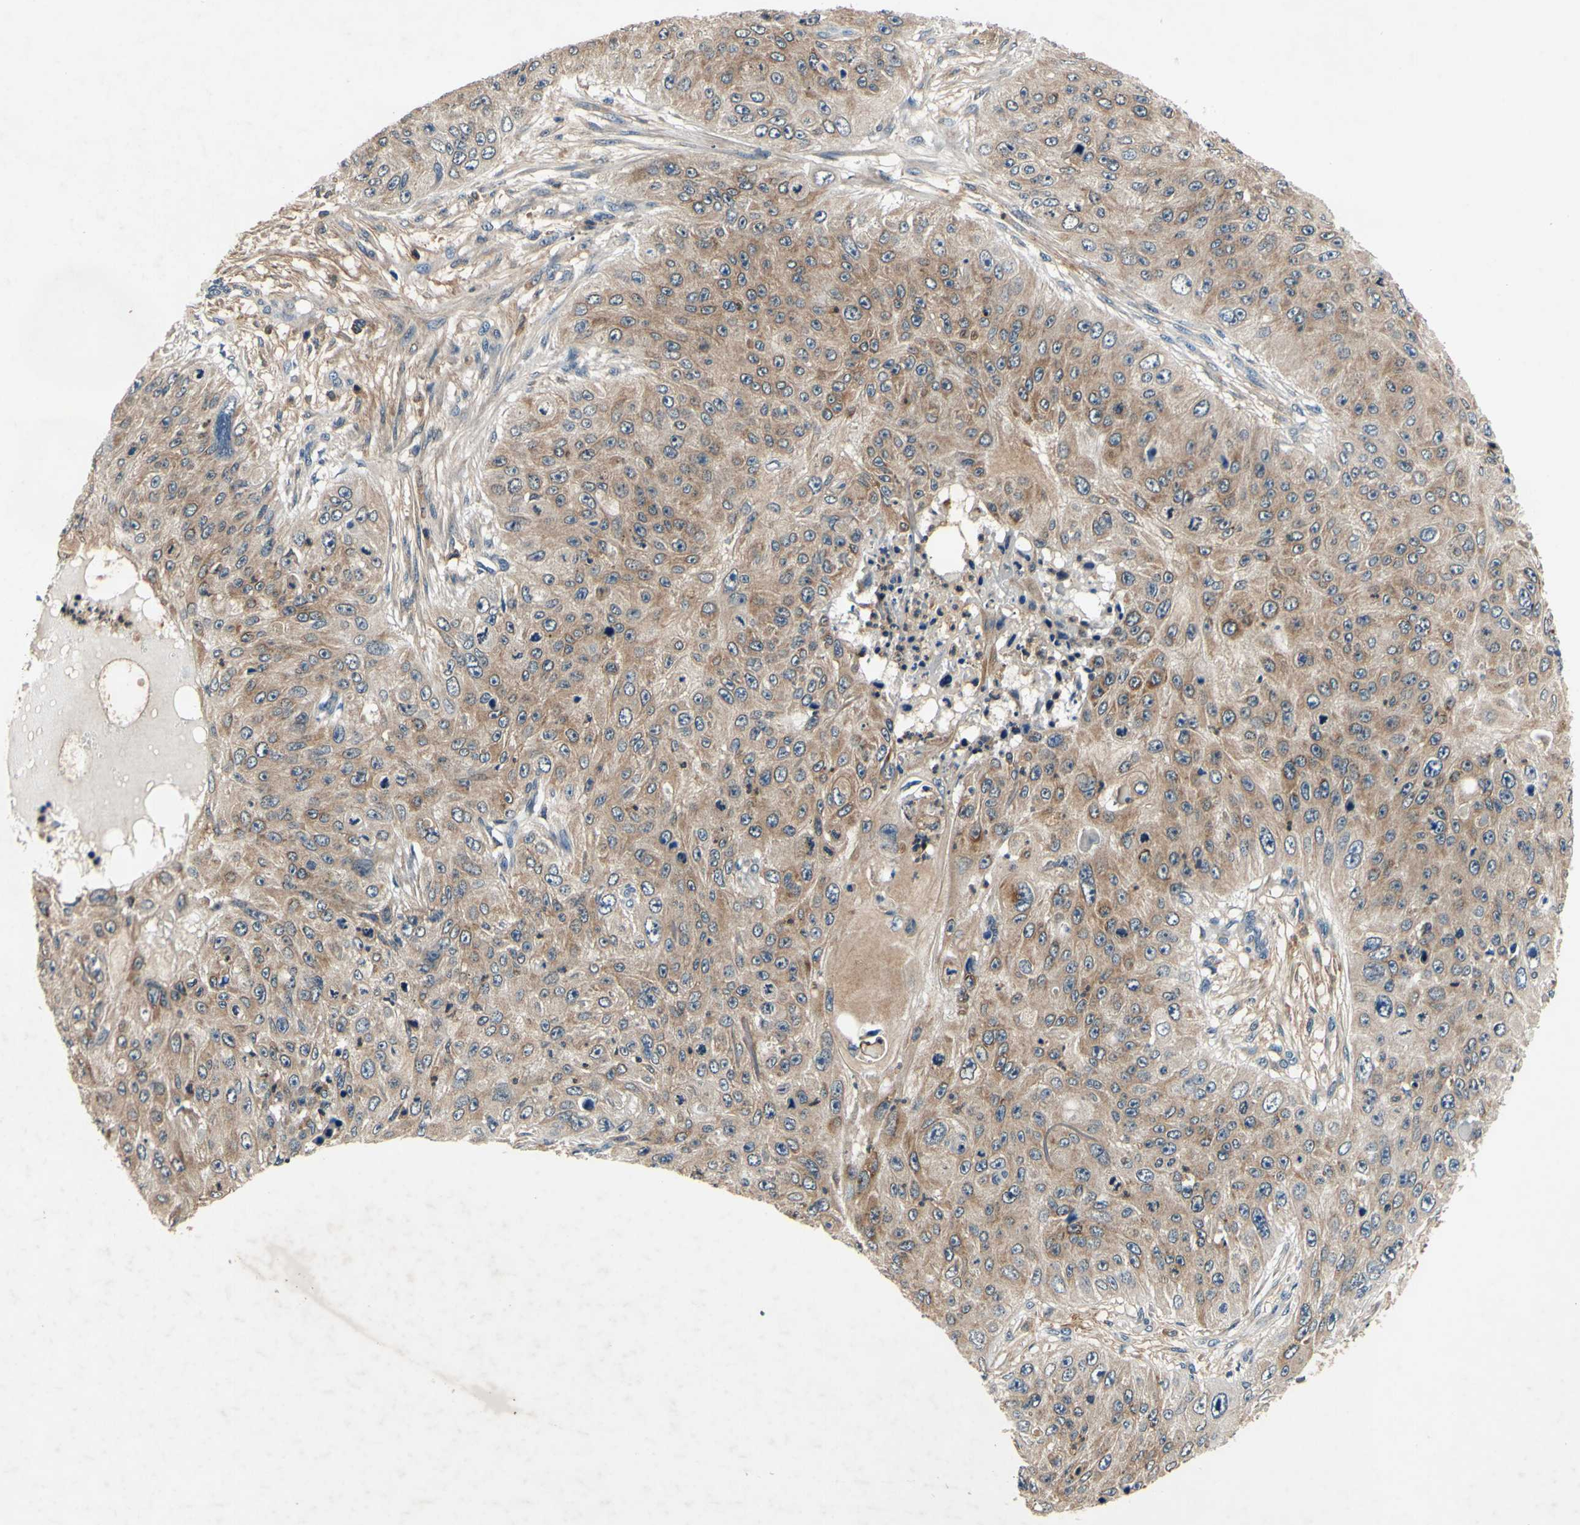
{"staining": {"intensity": "moderate", "quantity": ">75%", "location": "cytoplasmic/membranous"}, "tissue": "skin cancer", "cell_type": "Tumor cells", "image_type": "cancer", "snomed": [{"axis": "morphology", "description": "Squamous cell carcinoma, NOS"}, {"axis": "topography", "description": "Skin"}], "caption": "A medium amount of moderate cytoplasmic/membranous positivity is identified in approximately >75% of tumor cells in skin squamous cell carcinoma tissue.", "gene": "PLA2G4A", "patient": {"sex": "female", "age": 80}}